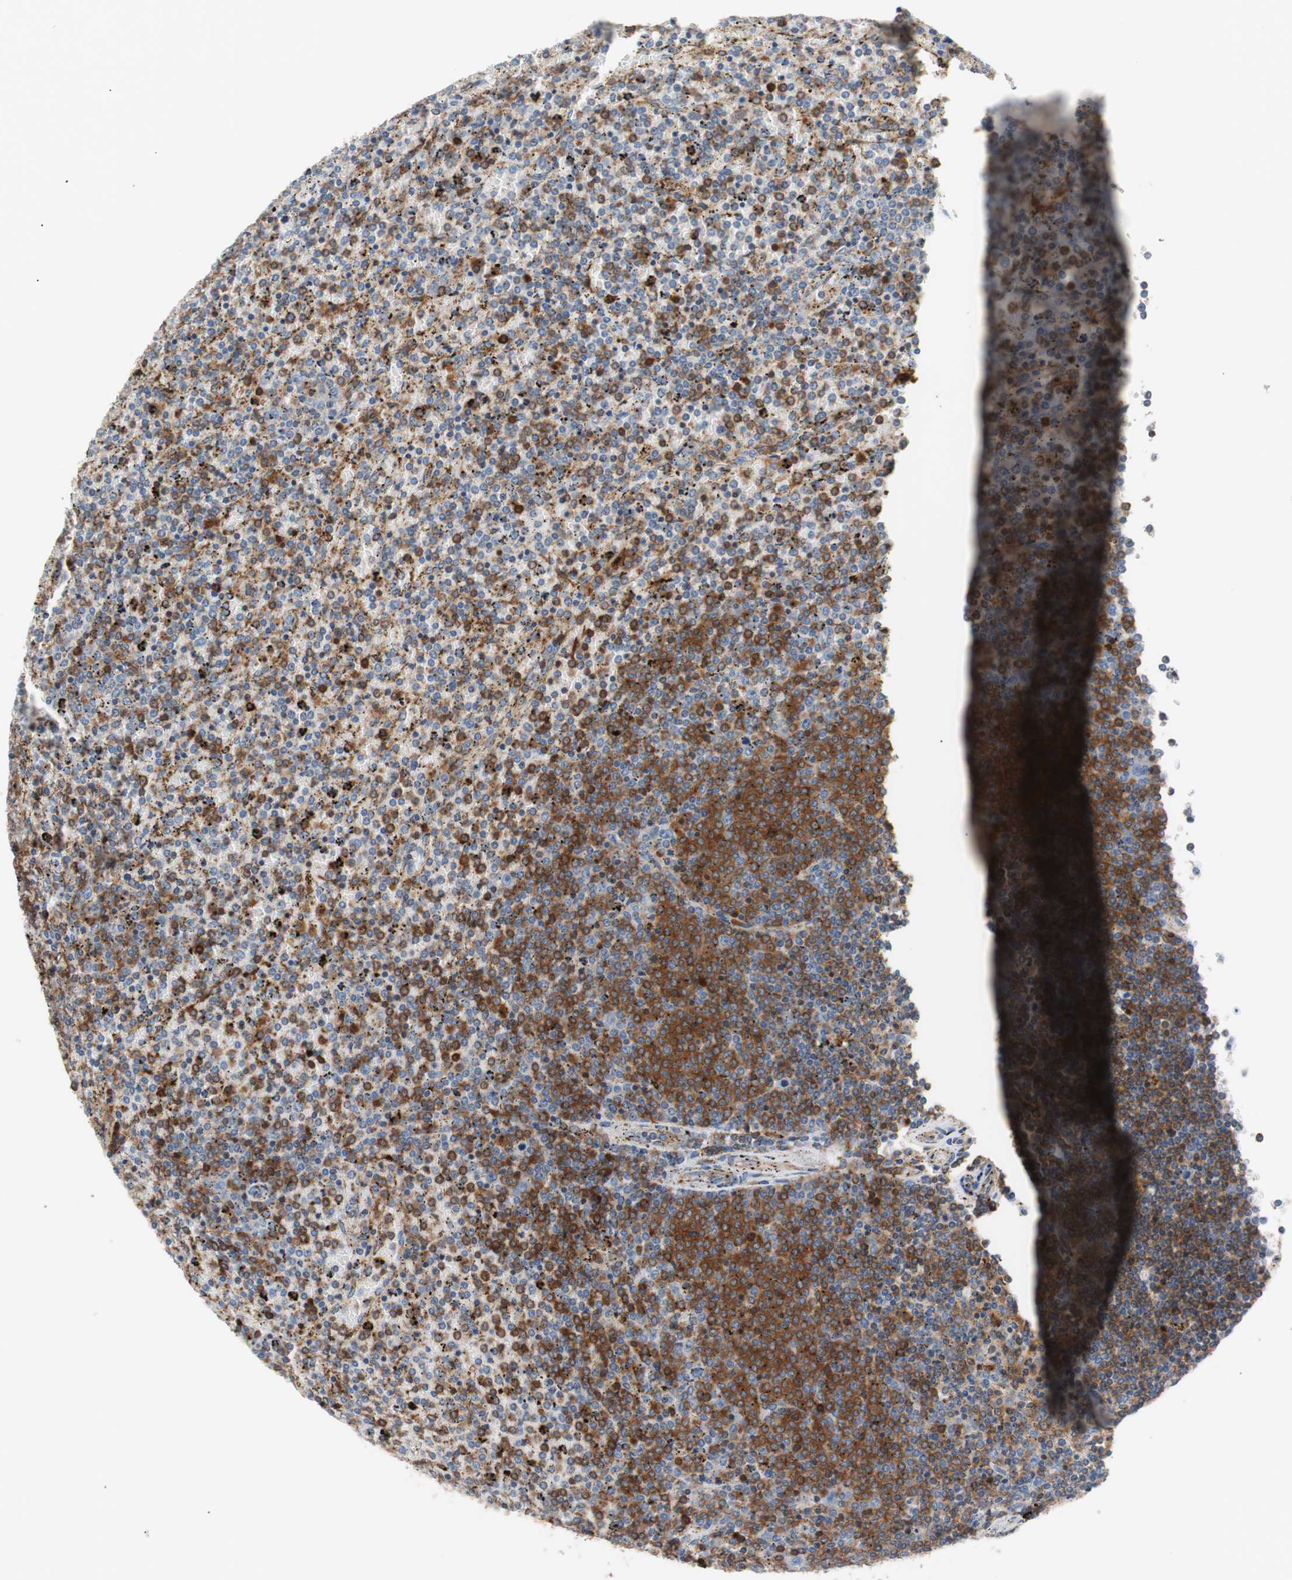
{"staining": {"intensity": "strong", "quantity": "25%-75%", "location": "cytoplasmic/membranous"}, "tissue": "lymphoma", "cell_type": "Tumor cells", "image_type": "cancer", "snomed": [{"axis": "morphology", "description": "Malignant lymphoma, non-Hodgkin's type, Low grade"}, {"axis": "topography", "description": "Spleen"}], "caption": "Strong cytoplasmic/membranous expression is appreciated in about 25%-75% of tumor cells in lymphoma.", "gene": "PIK3R1", "patient": {"sex": "female", "age": 77}}